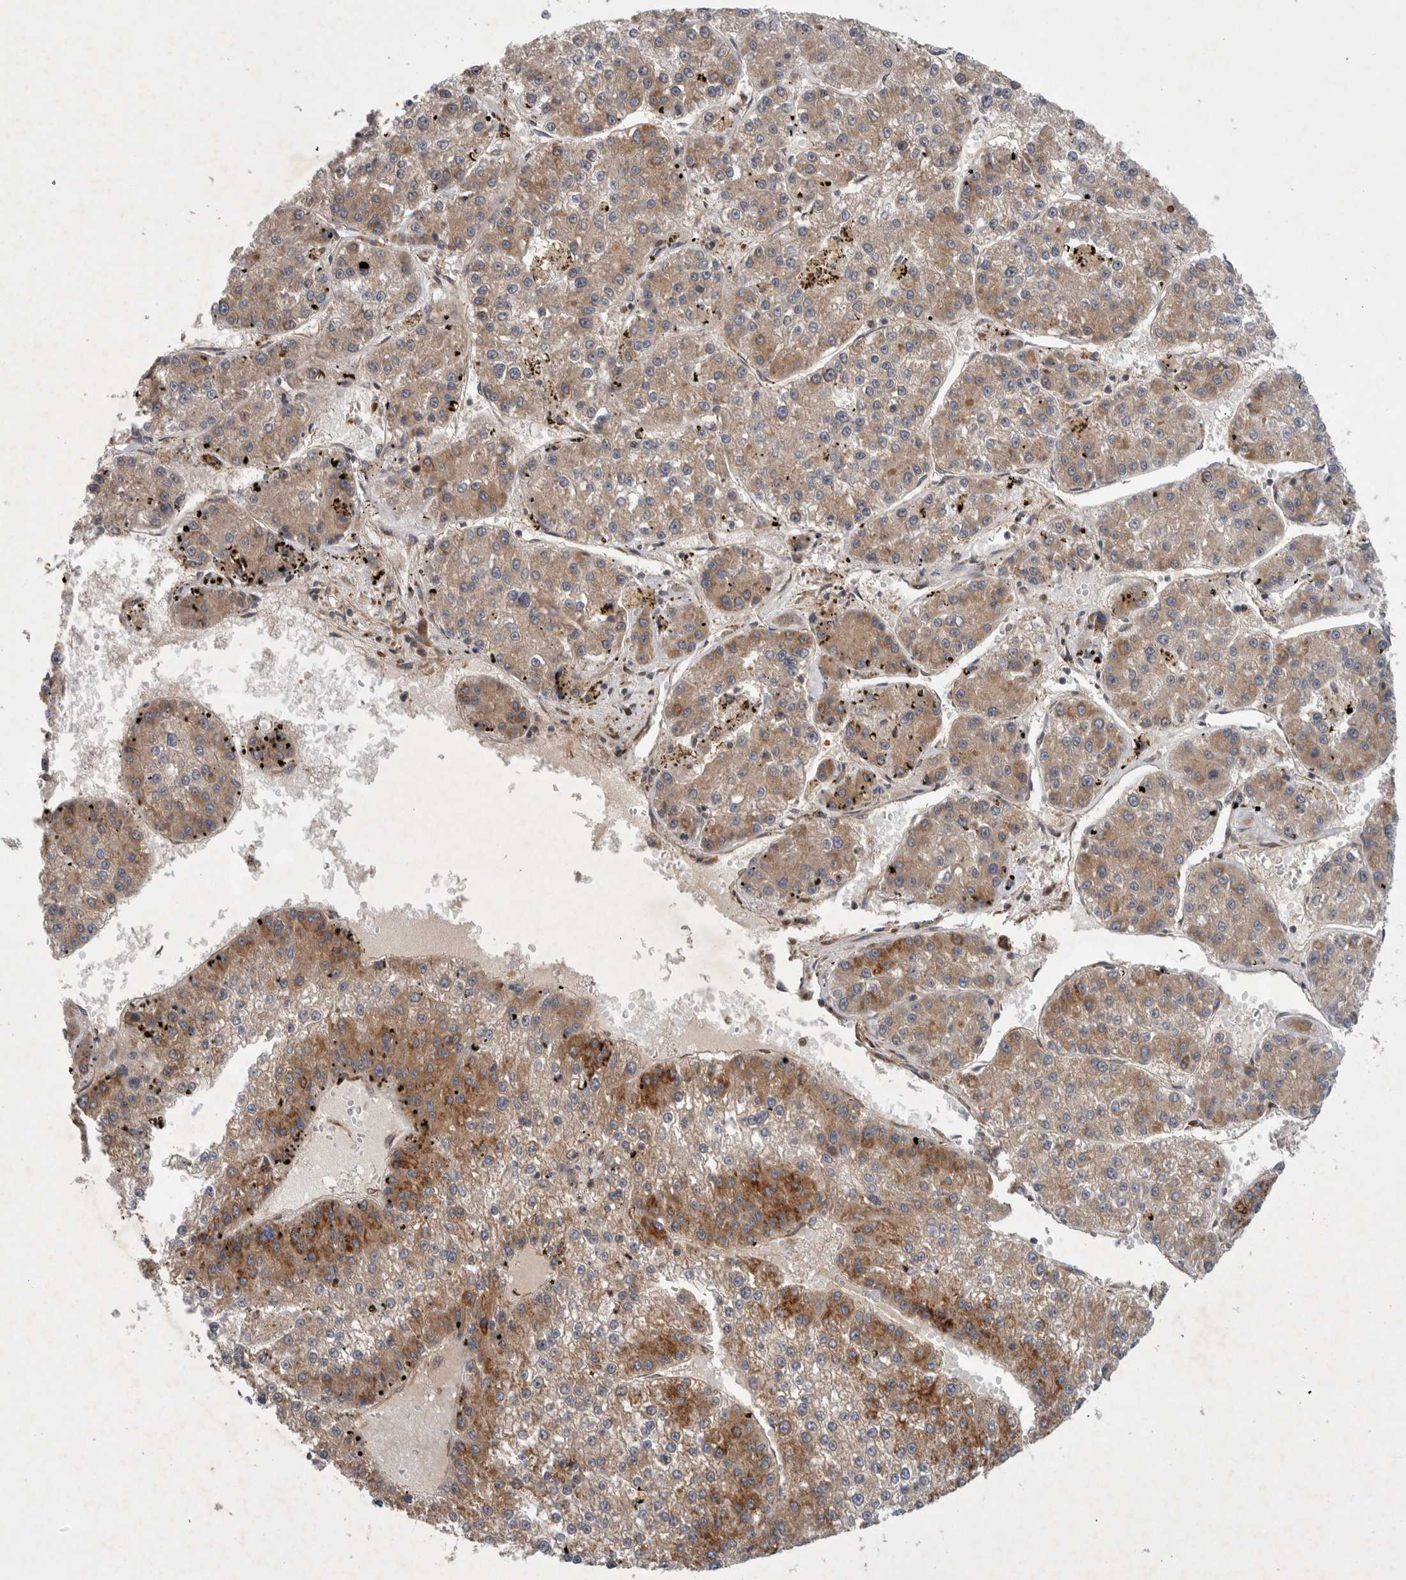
{"staining": {"intensity": "moderate", "quantity": ">75%", "location": "cytoplasmic/membranous"}, "tissue": "liver cancer", "cell_type": "Tumor cells", "image_type": "cancer", "snomed": [{"axis": "morphology", "description": "Carcinoma, Hepatocellular, NOS"}, {"axis": "topography", "description": "Liver"}], "caption": "A medium amount of moderate cytoplasmic/membranous expression is present in approximately >75% of tumor cells in liver cancer (hepatocellular carcinoma) tissue. (IHC, brightfield microscopy, high magnification).", "gene": "PDCD2", "patient": {"sex": "female", "age": 73}}